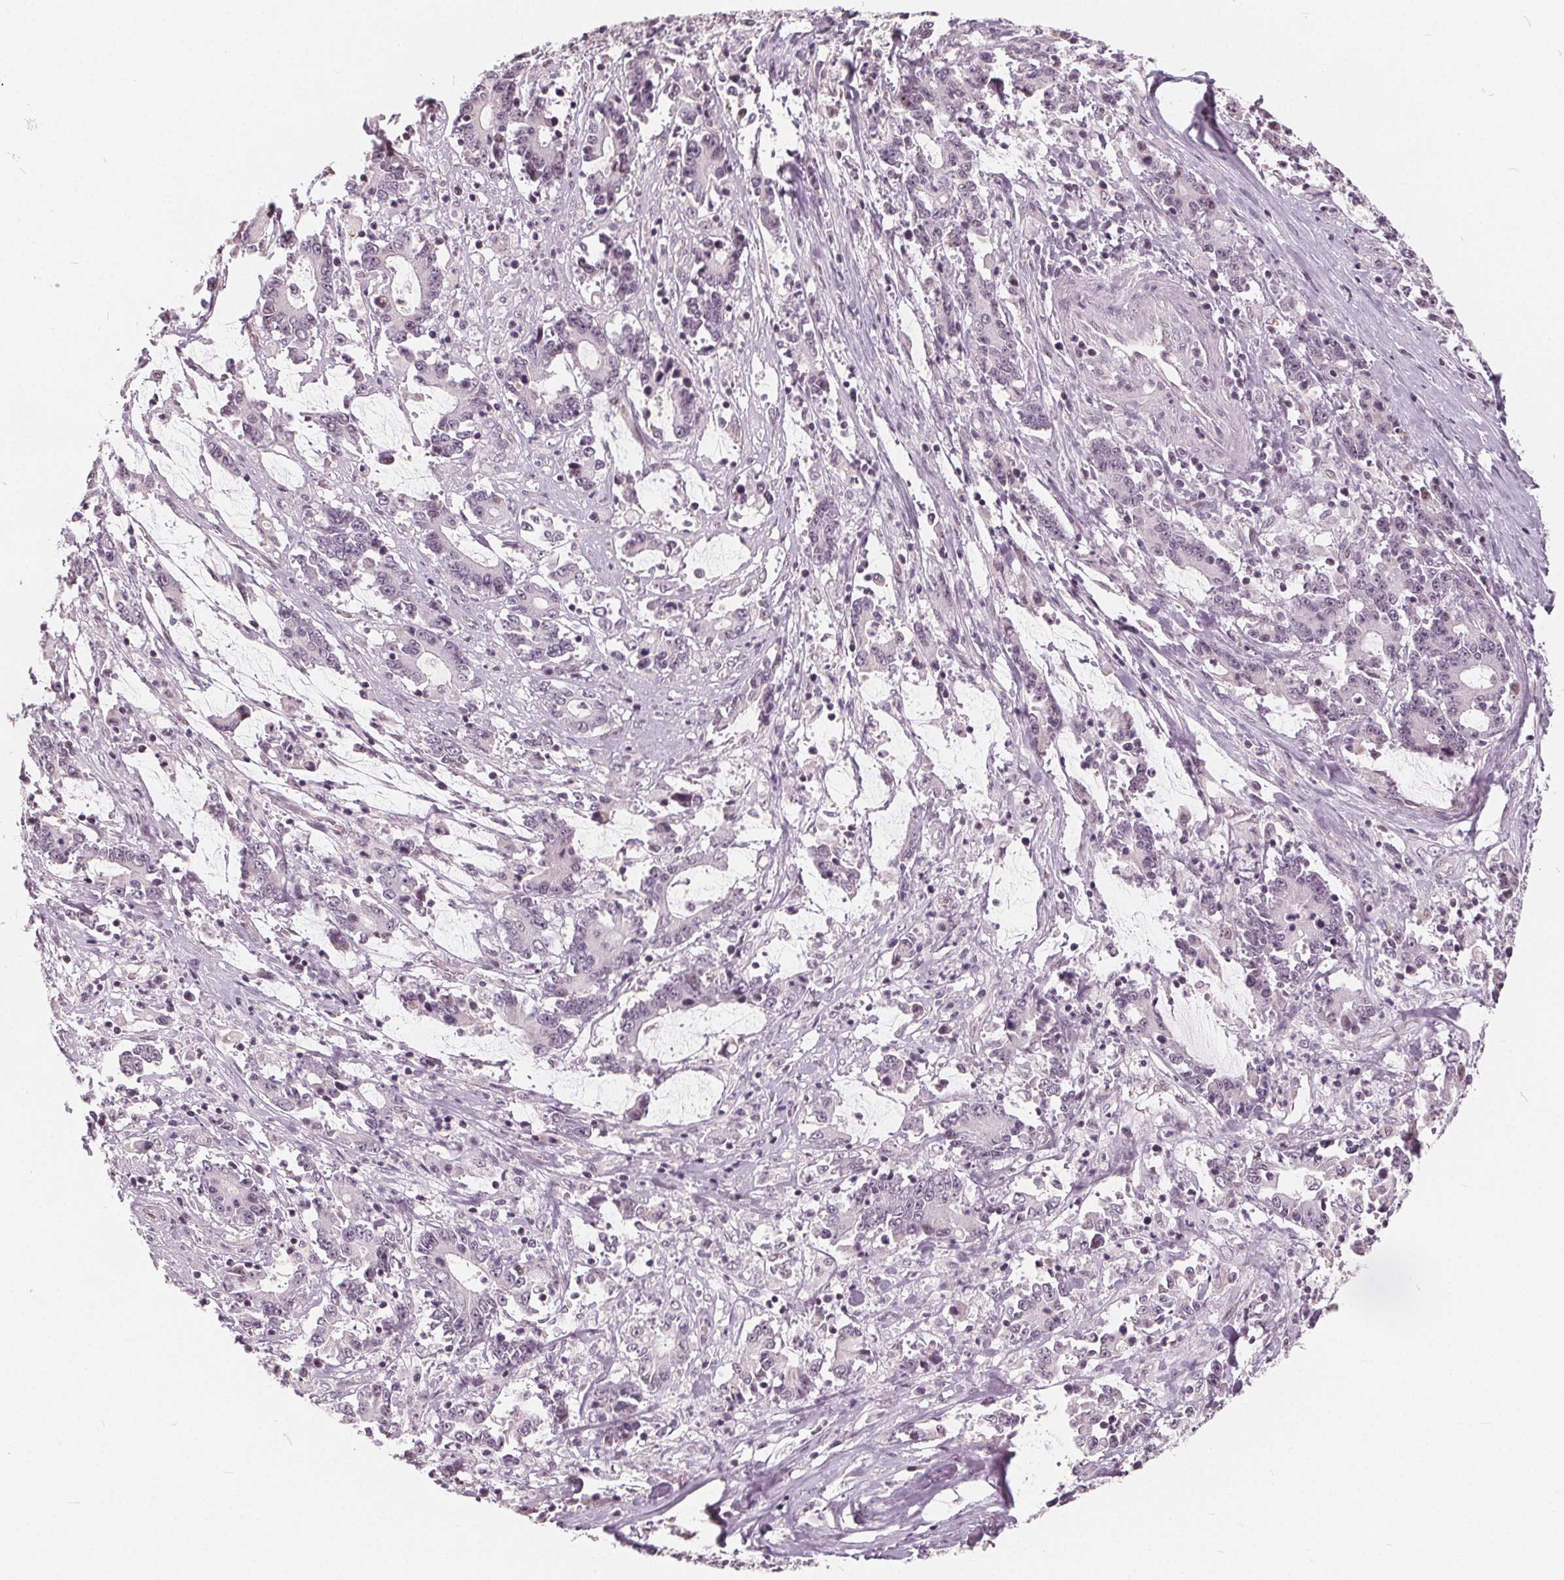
{"staining": {"intensity": "negative", "quantity": "none", "location": "none"}, "tissue": "stomach cancer", "cell_type": "Tumor cells", "image_type": "cancer", "snomed": [{"axis": "morphology", "description": "Adenocarcinoma, NOS"}, {"axis": "topography", "description": "Stomach, upper"}], "caption": "Immunohistochemical staining of stomach adenocarcinoma exhibits no significant expression in tumor cells.", "gene": "NUP210L", "patient": {"sex": "male", "age": 68}}